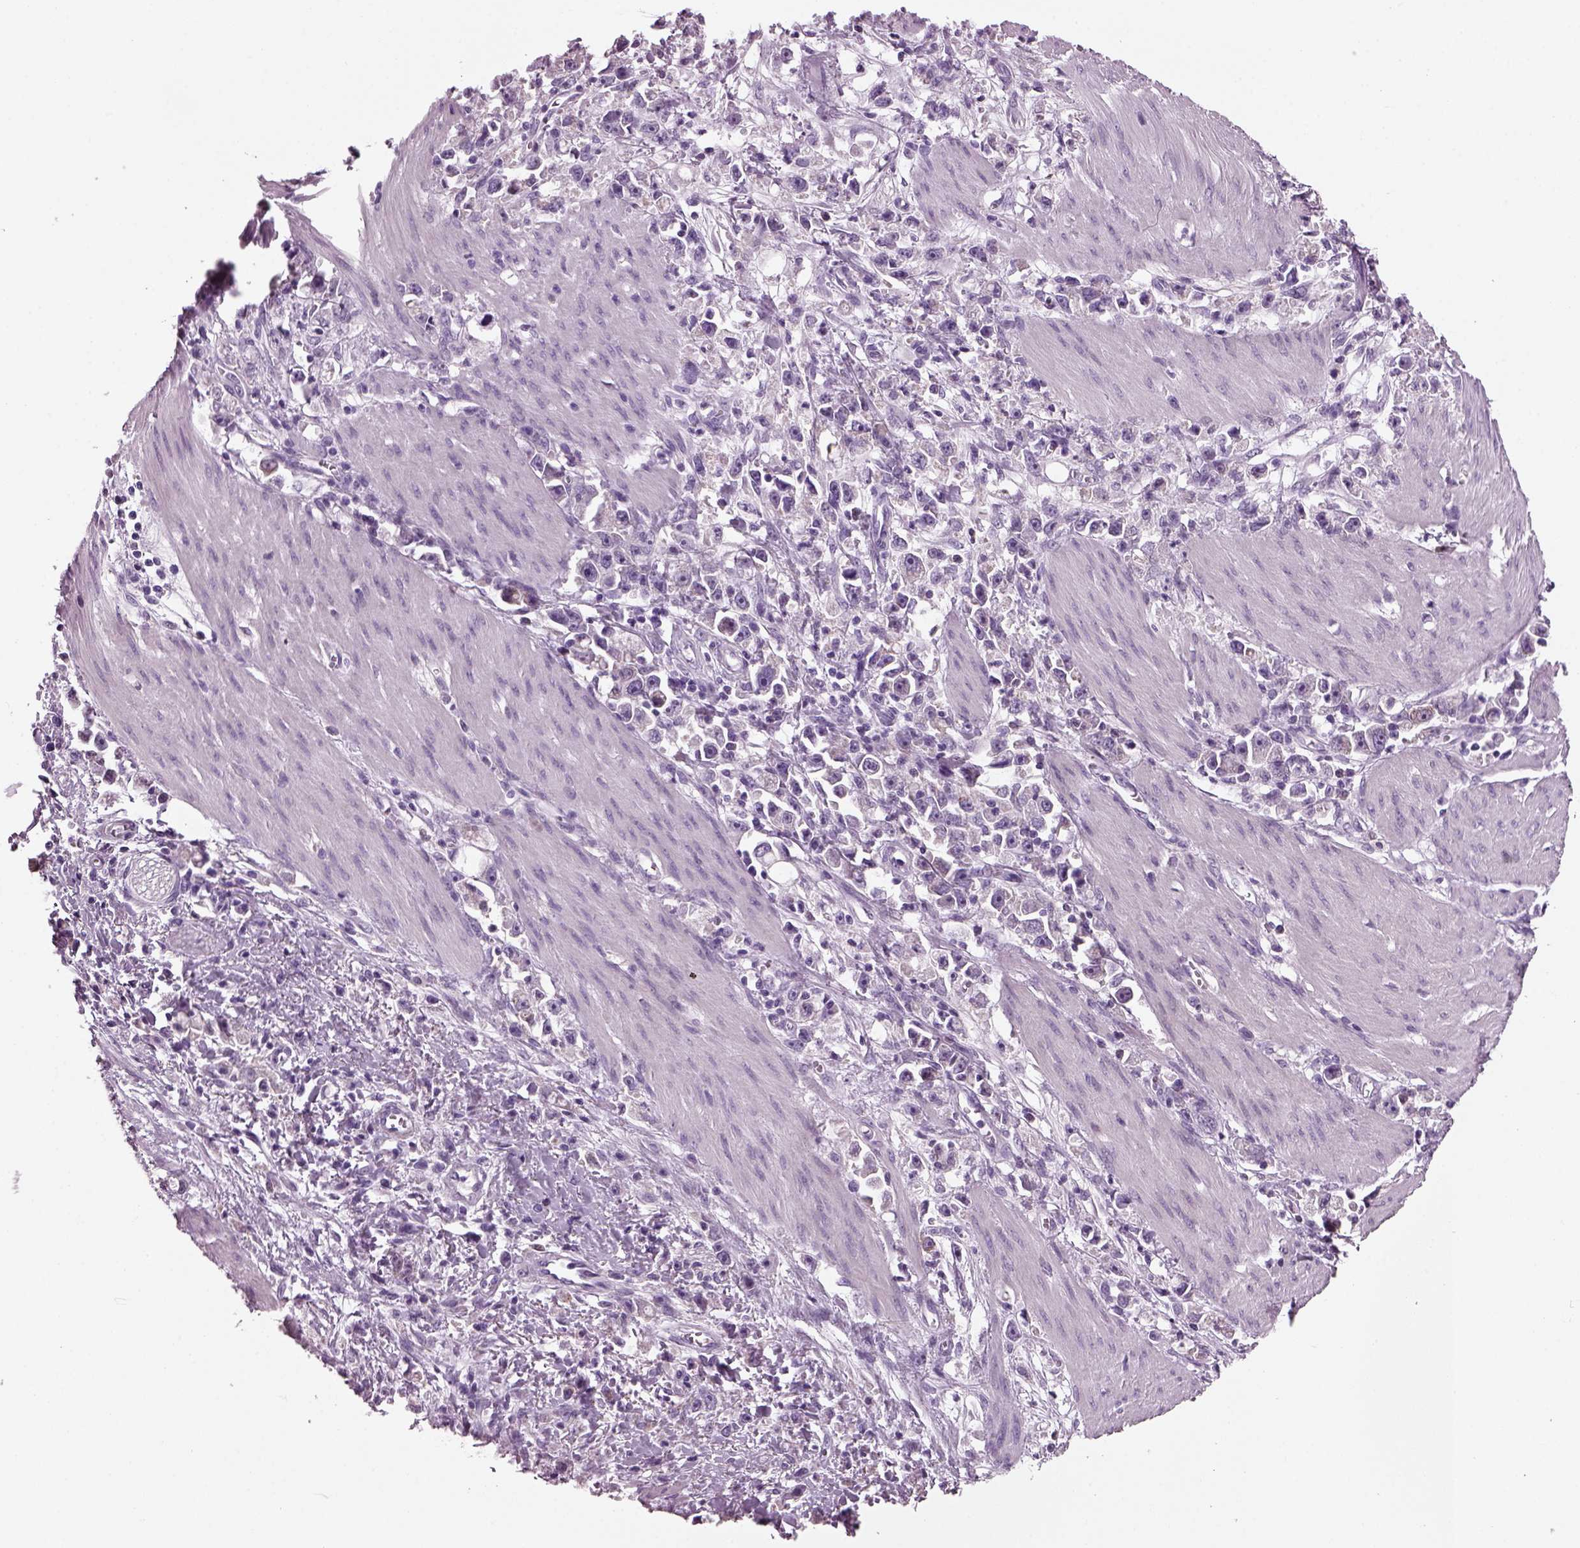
{"staining": {"intensity": "negative", "quantity": "none", "location": "none"}, "tissue": "stomach cancer", "cell_type": "Tumor cells", "image_type": "cancer", "snomed": [{"axis": "morphology", "description": "Adenocarcinoma, NOS"}, {"axis": "topography", "description": "Stomach"}], "caption": "Immunohistochemistry of stomach adenocarcinoma shows no staining in tumor cells.", "gene": "PRR9", "patient": {"sex": "female", "age": 59}}